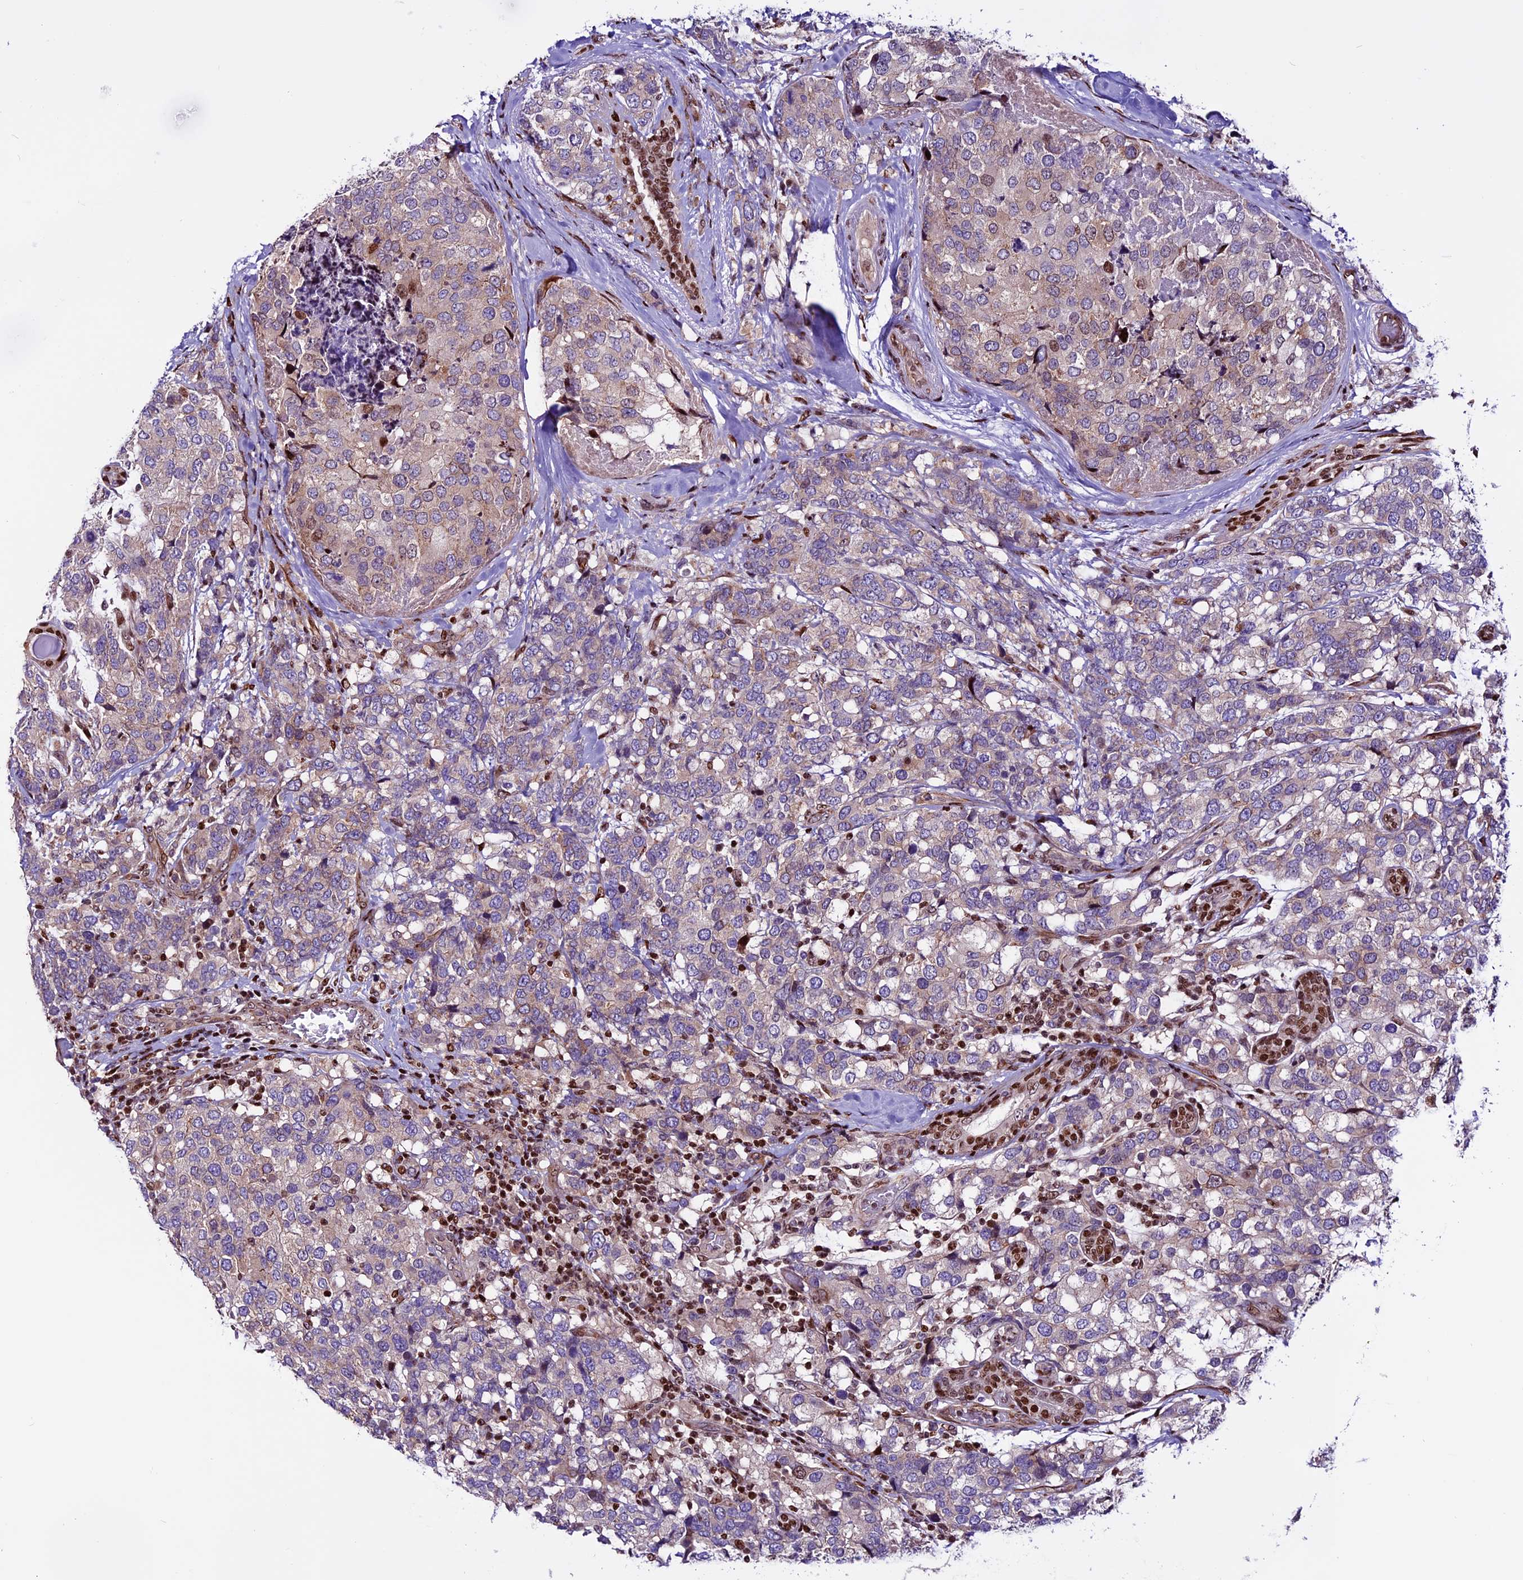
{"staining": {"intensity": "weak", "quantity": "<25%", "location": "cytoplasmic/membranous"}, "tissue": "breast cancer", "cell_type": "Tumor cells", "image_type": "cancer", "snomed": [{"axis": "morphology", "description": "Lobular carcinoma"}, {"axis": "topography", "description": "Breast"}], "caption": "Tumor cells show no significant protein staining in breast cancer.", "gene": "RINL", "patient": {"sex": "female", "age": 59}}